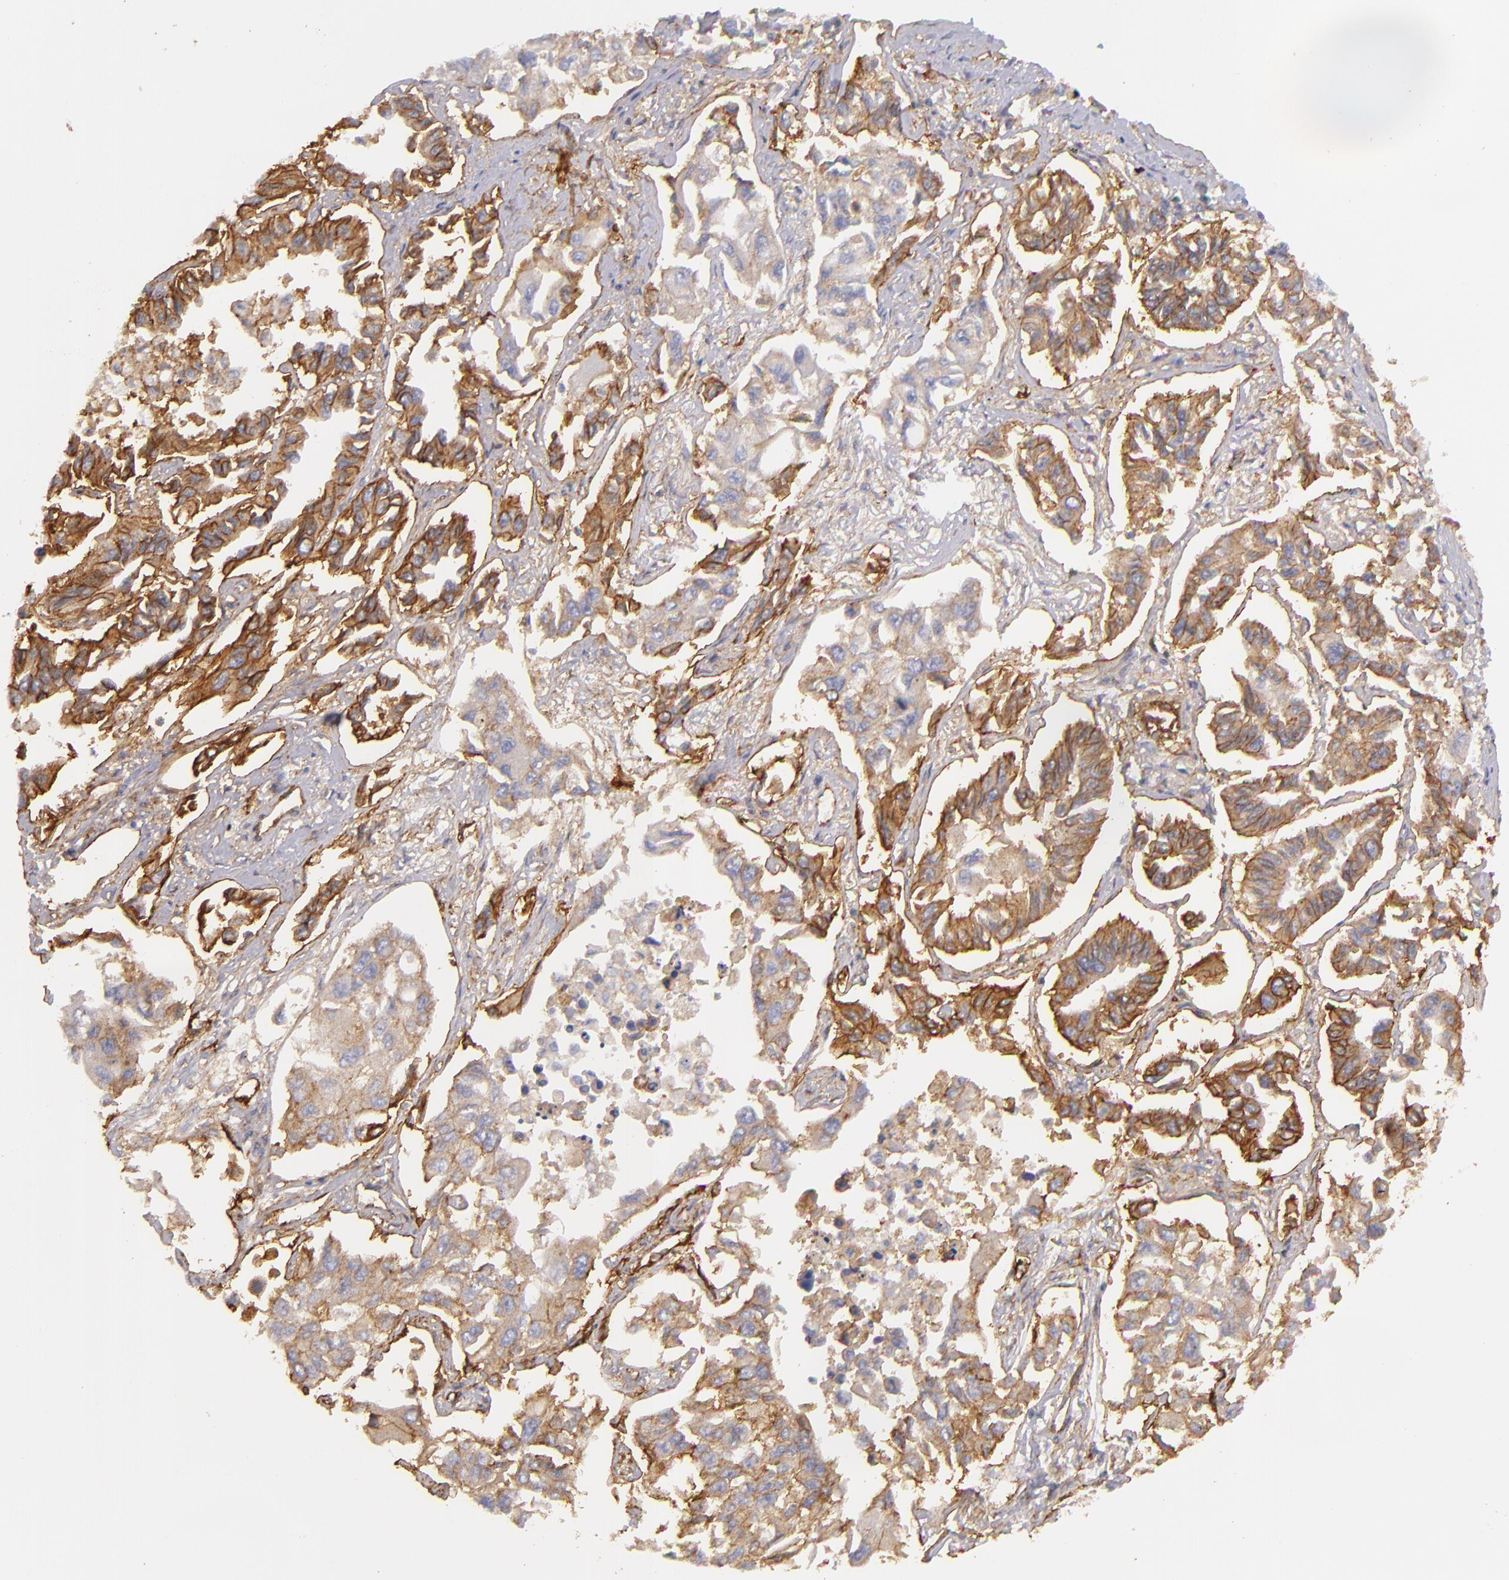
{"staining": {"intensity": "moderate", "quantity": "25%-75%", "location": "cytoplasmic/membranous"}, "tissue": "lung cancer", "cell_type": "Tumor cells", "image_type": "cancer", "snomed": [{"axis": "morphology", "description": "Adenocarcinoma, NOS"}, {"axis": "topography", "description": "Lung"}], "caption": "The micrograph shows staining of lung adenocarcinoma, revealing moderate cytoplasmic/membranous protein expression (brown color) within tumor cells.", "gene": "CD151", "patient": {"sex": "male", "age": 64}}